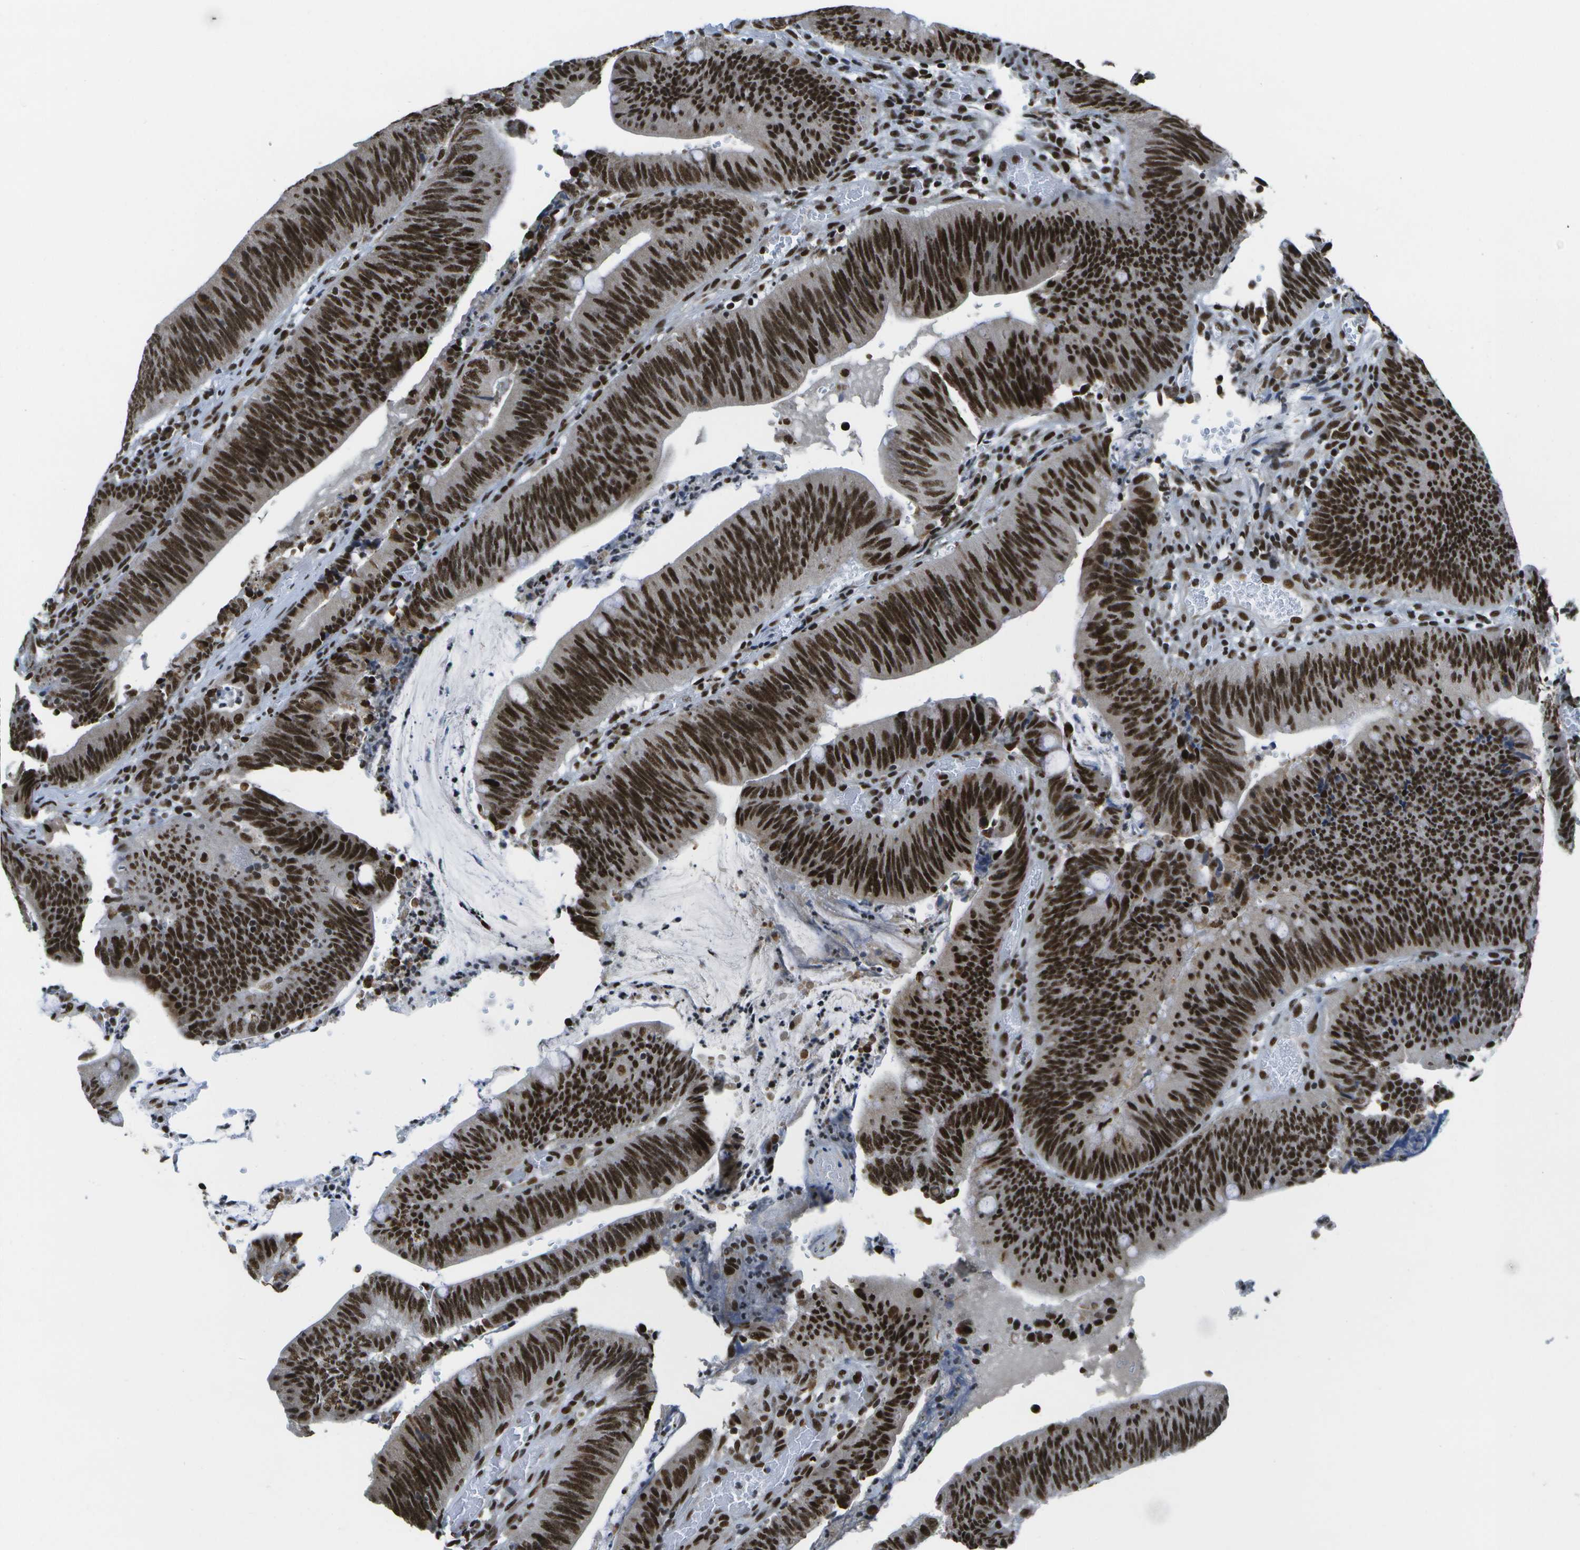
{"staining": {"intensity": "strong", "quantity": ">75%", "location": "nuclear"}, "tissue": "colorectal cancer", "cell_type": "Tumor cells", "image_type": "cancer", "snomed": [{"axis": "morphology", "description": "Normal tissue, NOS"}, {"axis": "morphology", "description": "Adenocarcinoma, NOS"}, {"axis": "topography", "description": "Rectum"}], "caption": "Human colorectal cancer stained for a protein (brown) reveals strong nuclear positive positivity in approximately >75% of tumor cells.", "gene": "NSRP1", "patient": {"sex": "female", "age": 66}}